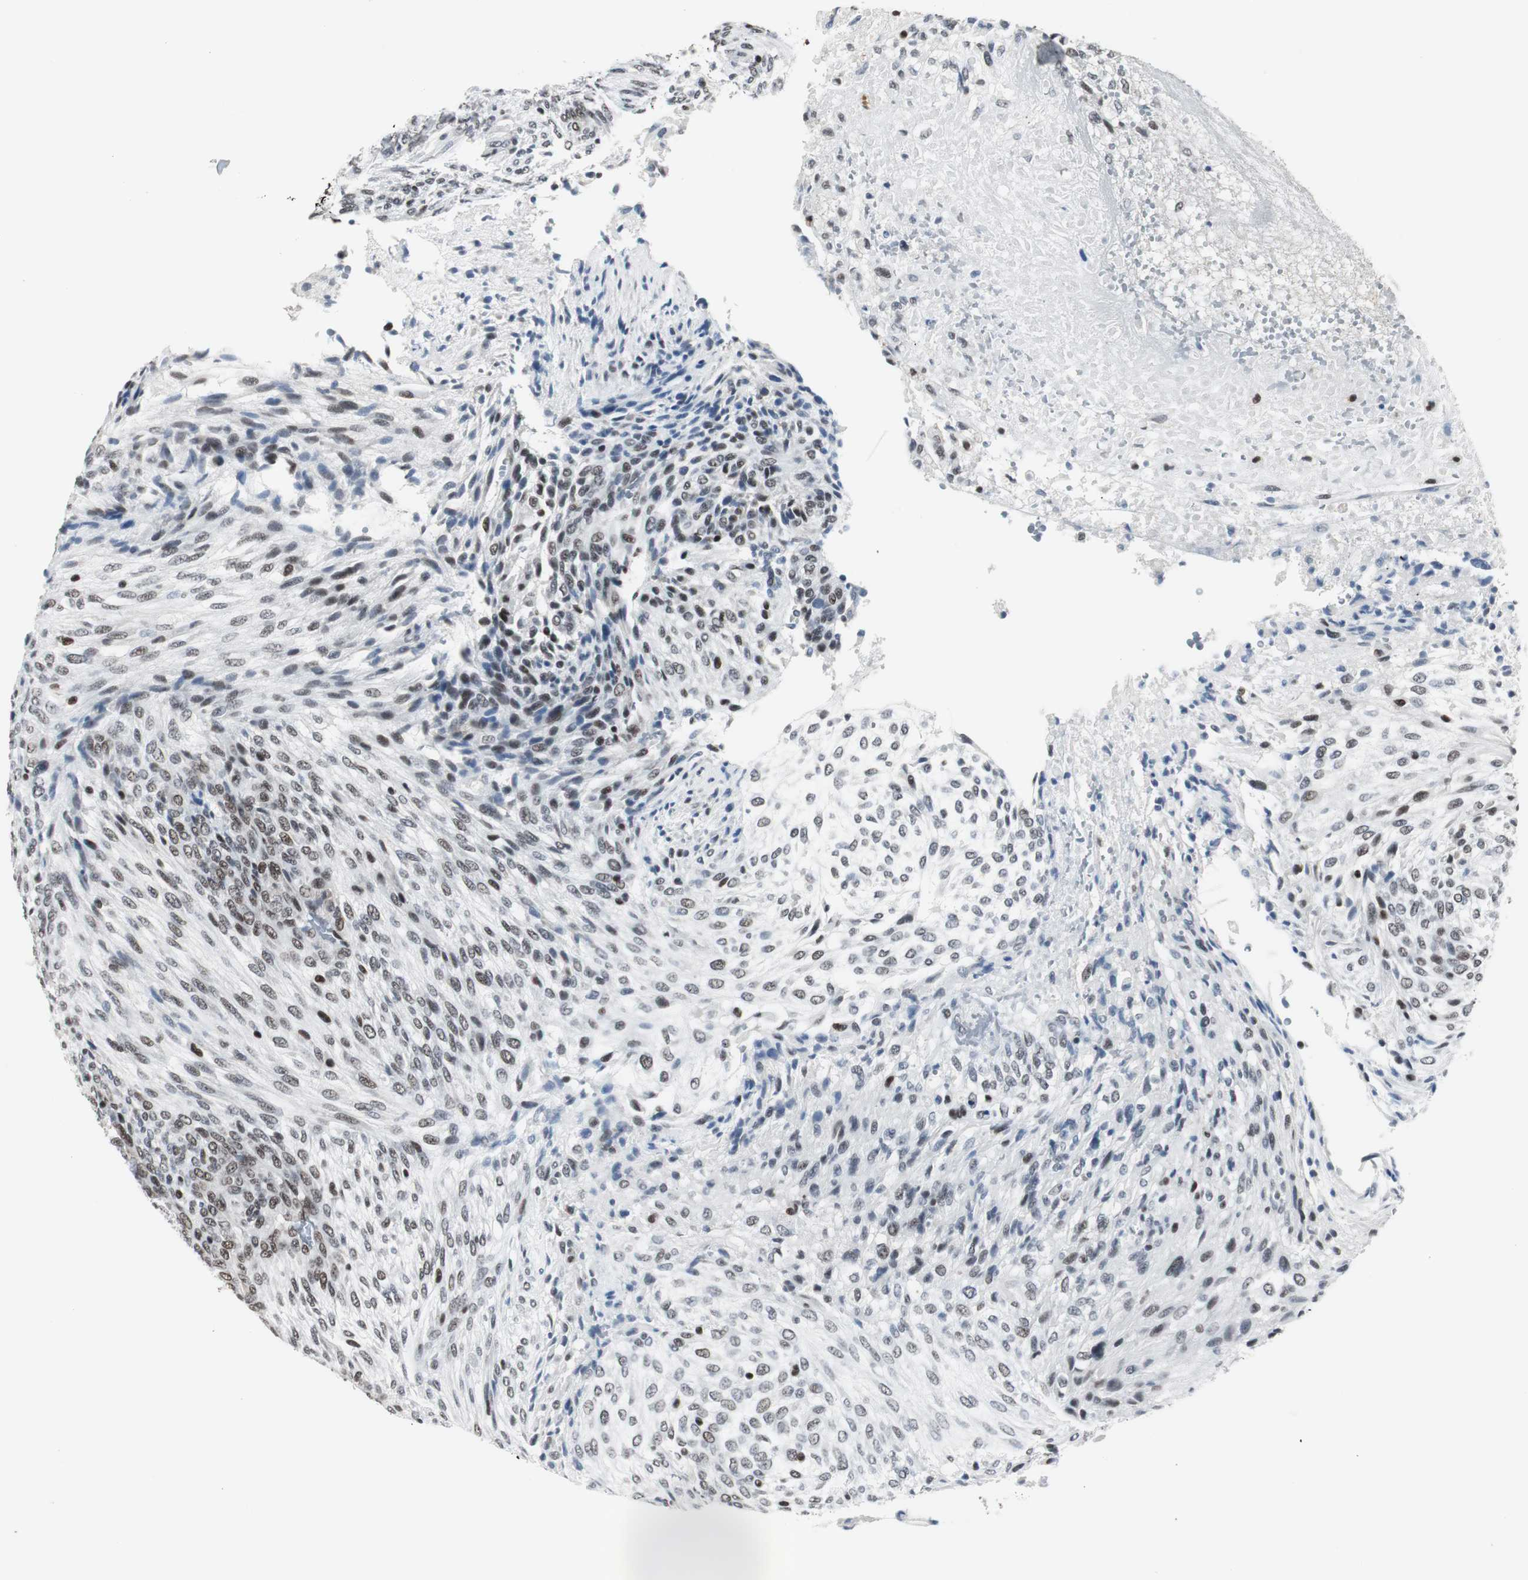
{"staining": {"intensity": "moderate", "quantity": "25%-75%", "location": "nuclear"}, "tissue": "glioma", "cell_type": "Tumor cells", "image_type": "cancer", "snomed": [{"axis": "morphology", "description": "Glioma, malignant, High grade"}, {"axis": "topography", "description": "Cerebral cortex"}], "caption": "Protein analysis of glioma tissue reveals moderate nuclear staining in approximately 25%-75% of tumor cells.", "gene": "RAD9A", "patient": {"sex": "female", "age": 55}}